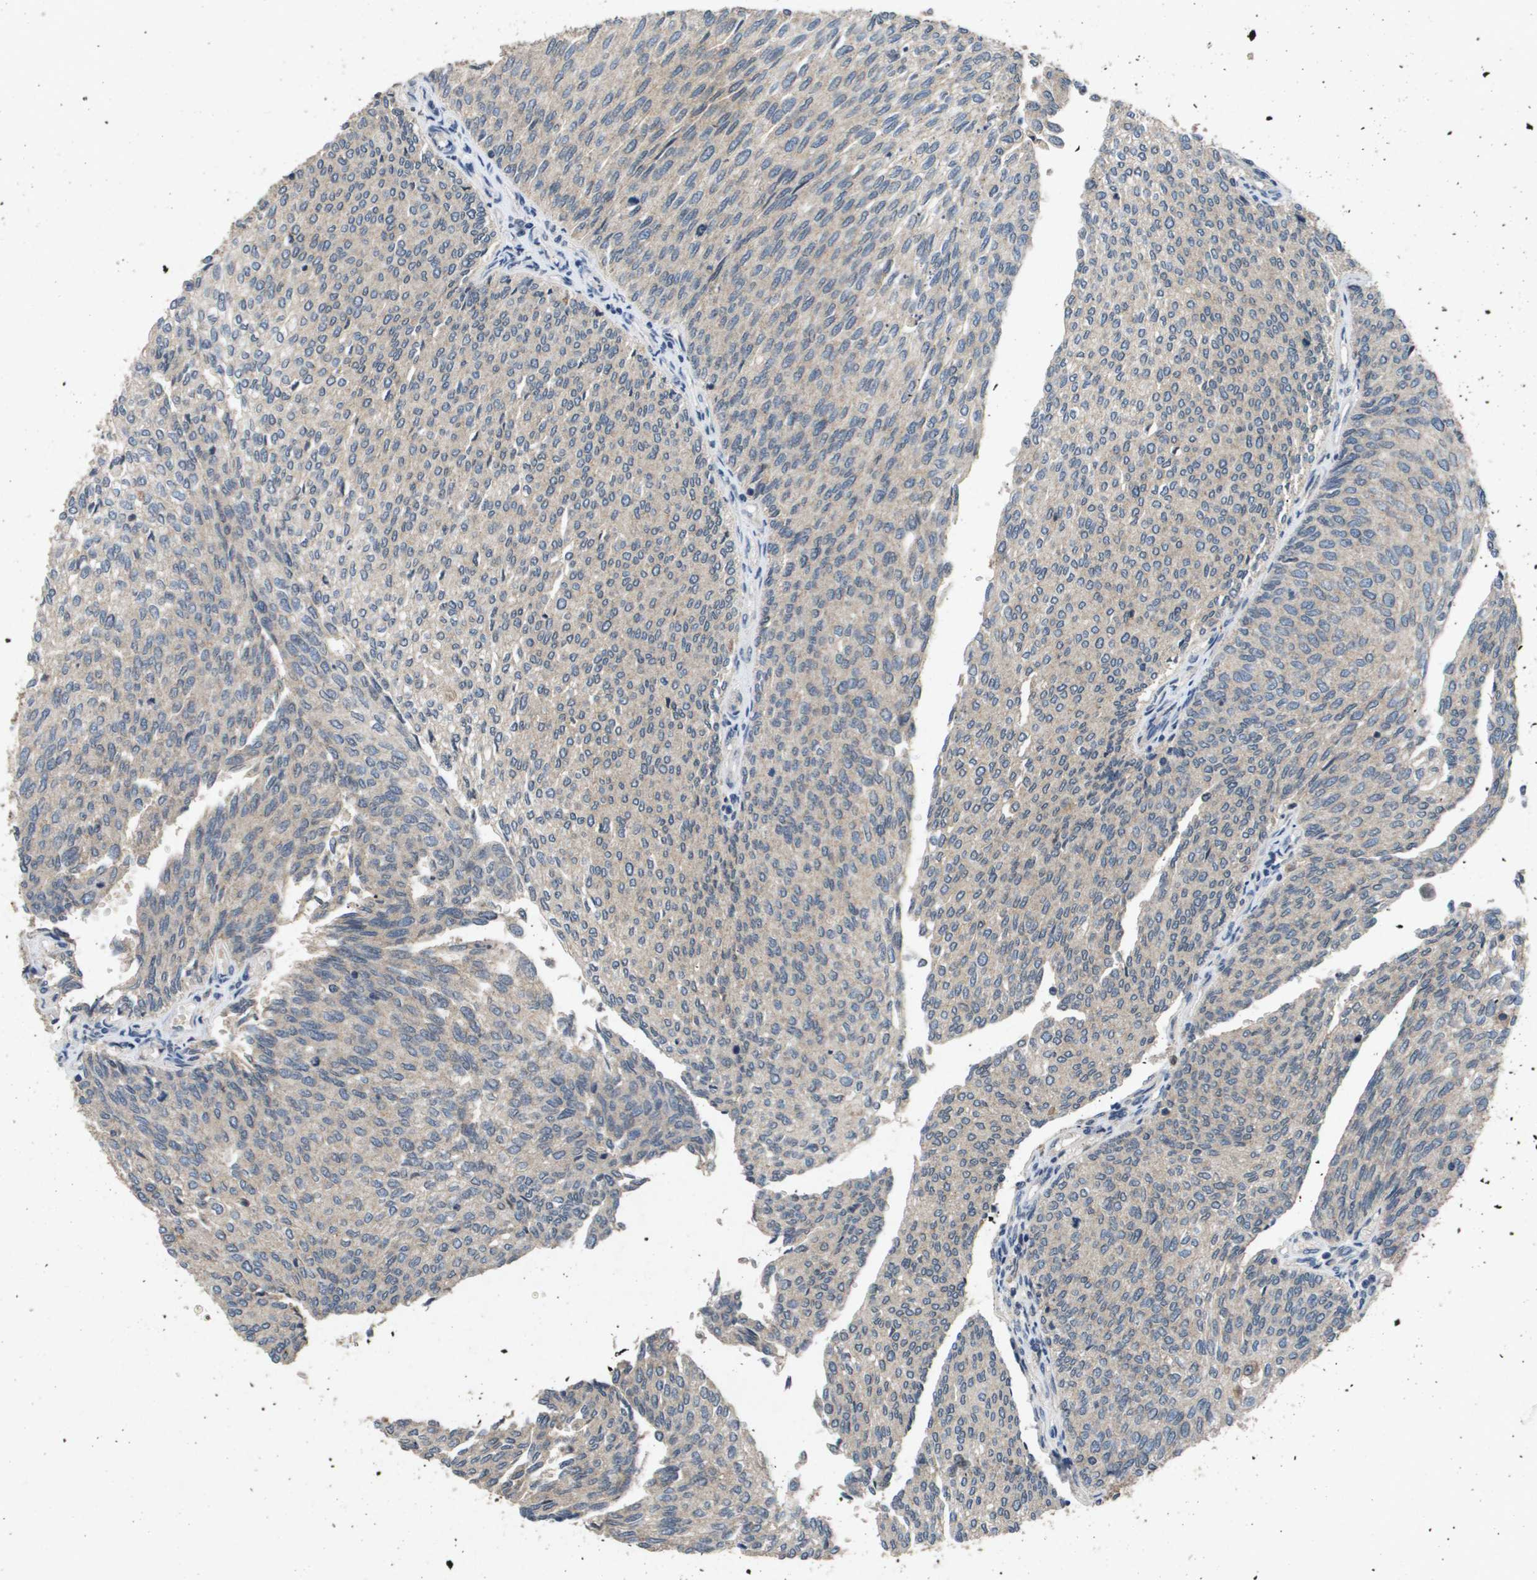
{"staining": {"intensity": "weak", "quantity": "<25%", "location": "cytoplasmic/membranous"}, "tissue": "urothelial cancer", "cell_type": "Tumor cells", "image_type": "cancer", "snomed": [{"axis": "morphology", "description": "Urothelial carcinoma, Low grade"}, {"axis": "topography", "description": "Urinary bladder"}], "caption": "Immunohistochemical staining of urothelial cancer reveals no significant positivity in tumor cells.", "gene": "PROC", "patient": {"sex": "female", "age": 79}}